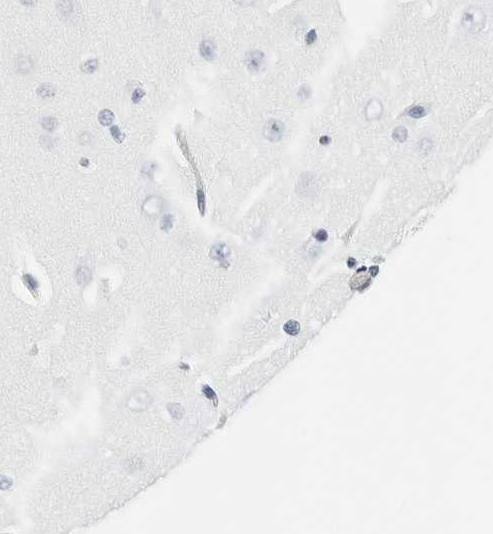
{"staining": {"intensity": "negative", "quantity": "none", "location": "none"}, "tissue": "cerebral cortex", "cell_type": "Endothelial cells", "image_type": "normal", "snomed": [{"axis": "morphology", "description": "Normal tissue, NOS"}, {"axis": "morphology", "description": "Developmental malformation"}, {"axis": "topography", "description": "Cerebral cortex"}], "caption": "Endothelial cells are negative for brown protein staining in unremarkable cerebral cortex. (Immunohistochemistry, brightfield microscopy, high magnification).", "gene": "PKDCC", "patient": {"sex": "female", "age": 30}}